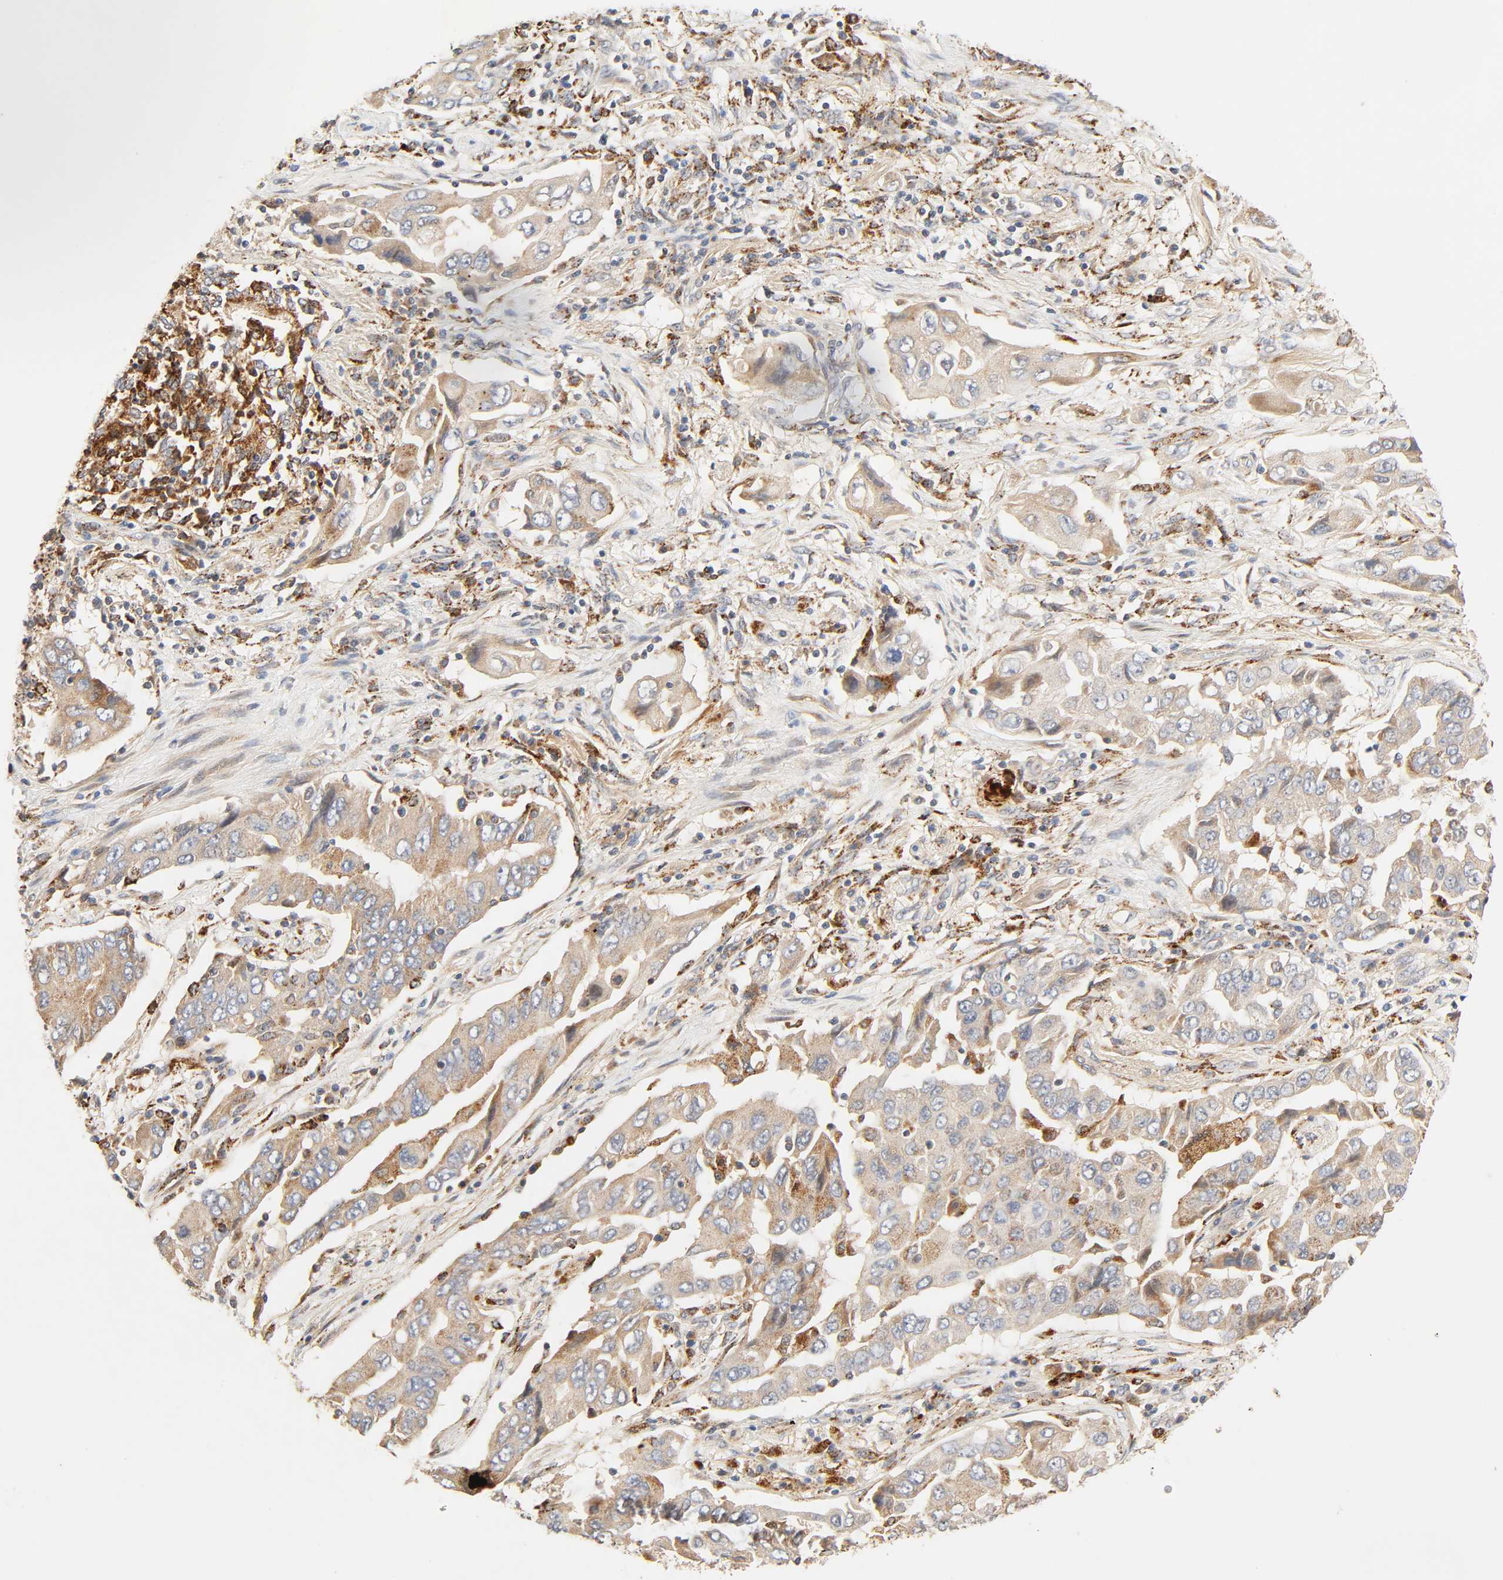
{"staining": {"intensity": "moderate", "quantity": ">75%", "location": "cytoplasmic/membranous"}, "tissue": "lung cancer", "cell_type": "Tumor cells", "image_type": "cancer", "snomed": [{"axis": "morphology", "description": "Adenocarcinoma, NOS"}, {"axis": "topography", "description": "Lung"}], "caption": "Tumor cells demonstrate moderate cytoplasmic/membranous staining in about >75% of cells in lung cancer.", "gene": "MAPK6", "patient": {"sex": "female", "age": 65}}